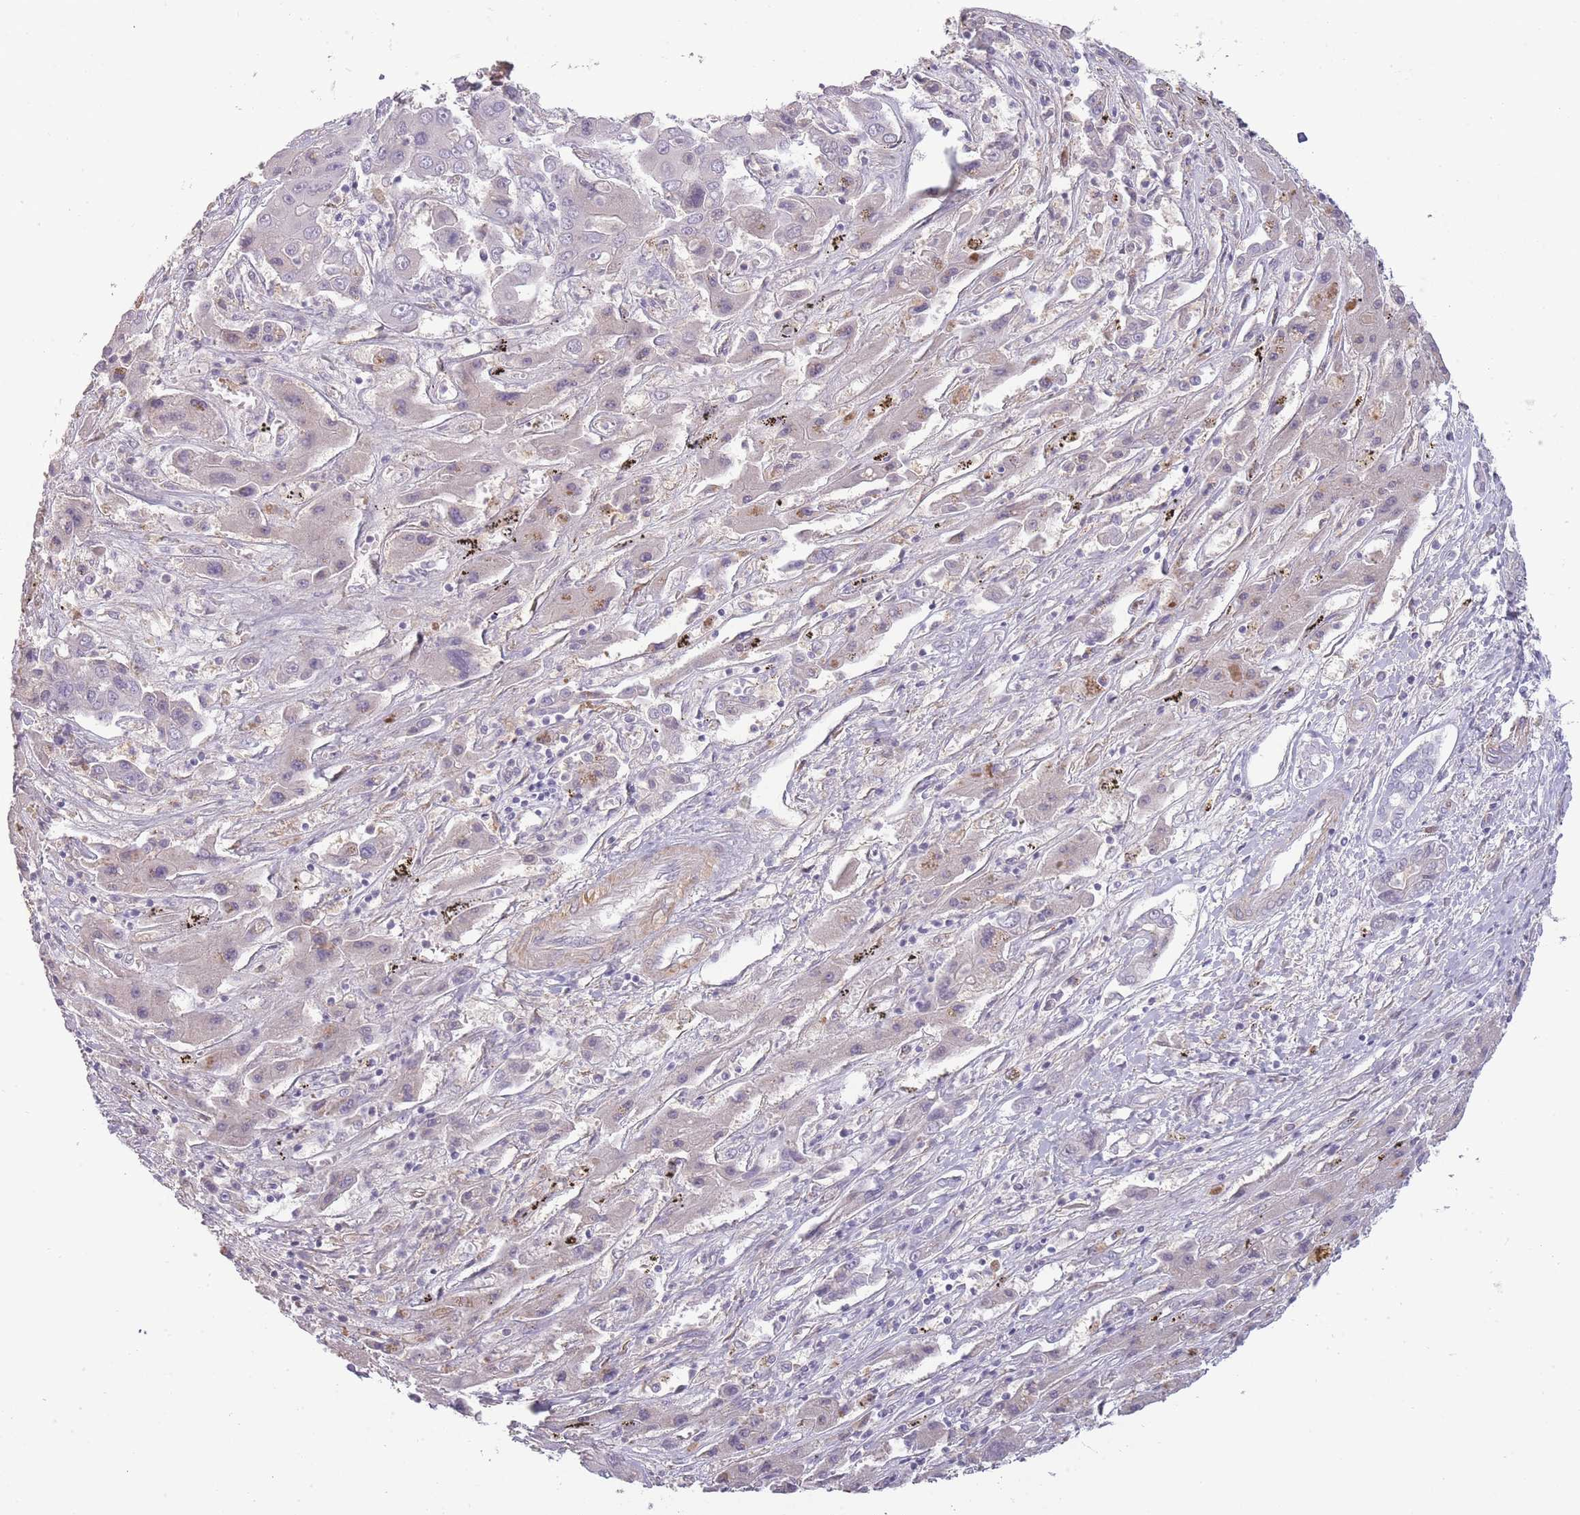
{"staining": {"intensity": "negative", "quantity": "none", "location": "none"}, "tissue": "liver cancer", "cell_type": "Tumor cells", "image_type": "cancer", "snomed": [{"axis": "morphology", "description": "Cholangiocarcinoma"}, {"axis": "topography", "description": "Liver"}], "caption": "Tumor cells show no significant expression in liver cholangiocarcinoma.", "gene": "SLC8A2", "patient": {"sex": "male", "age": 67}}